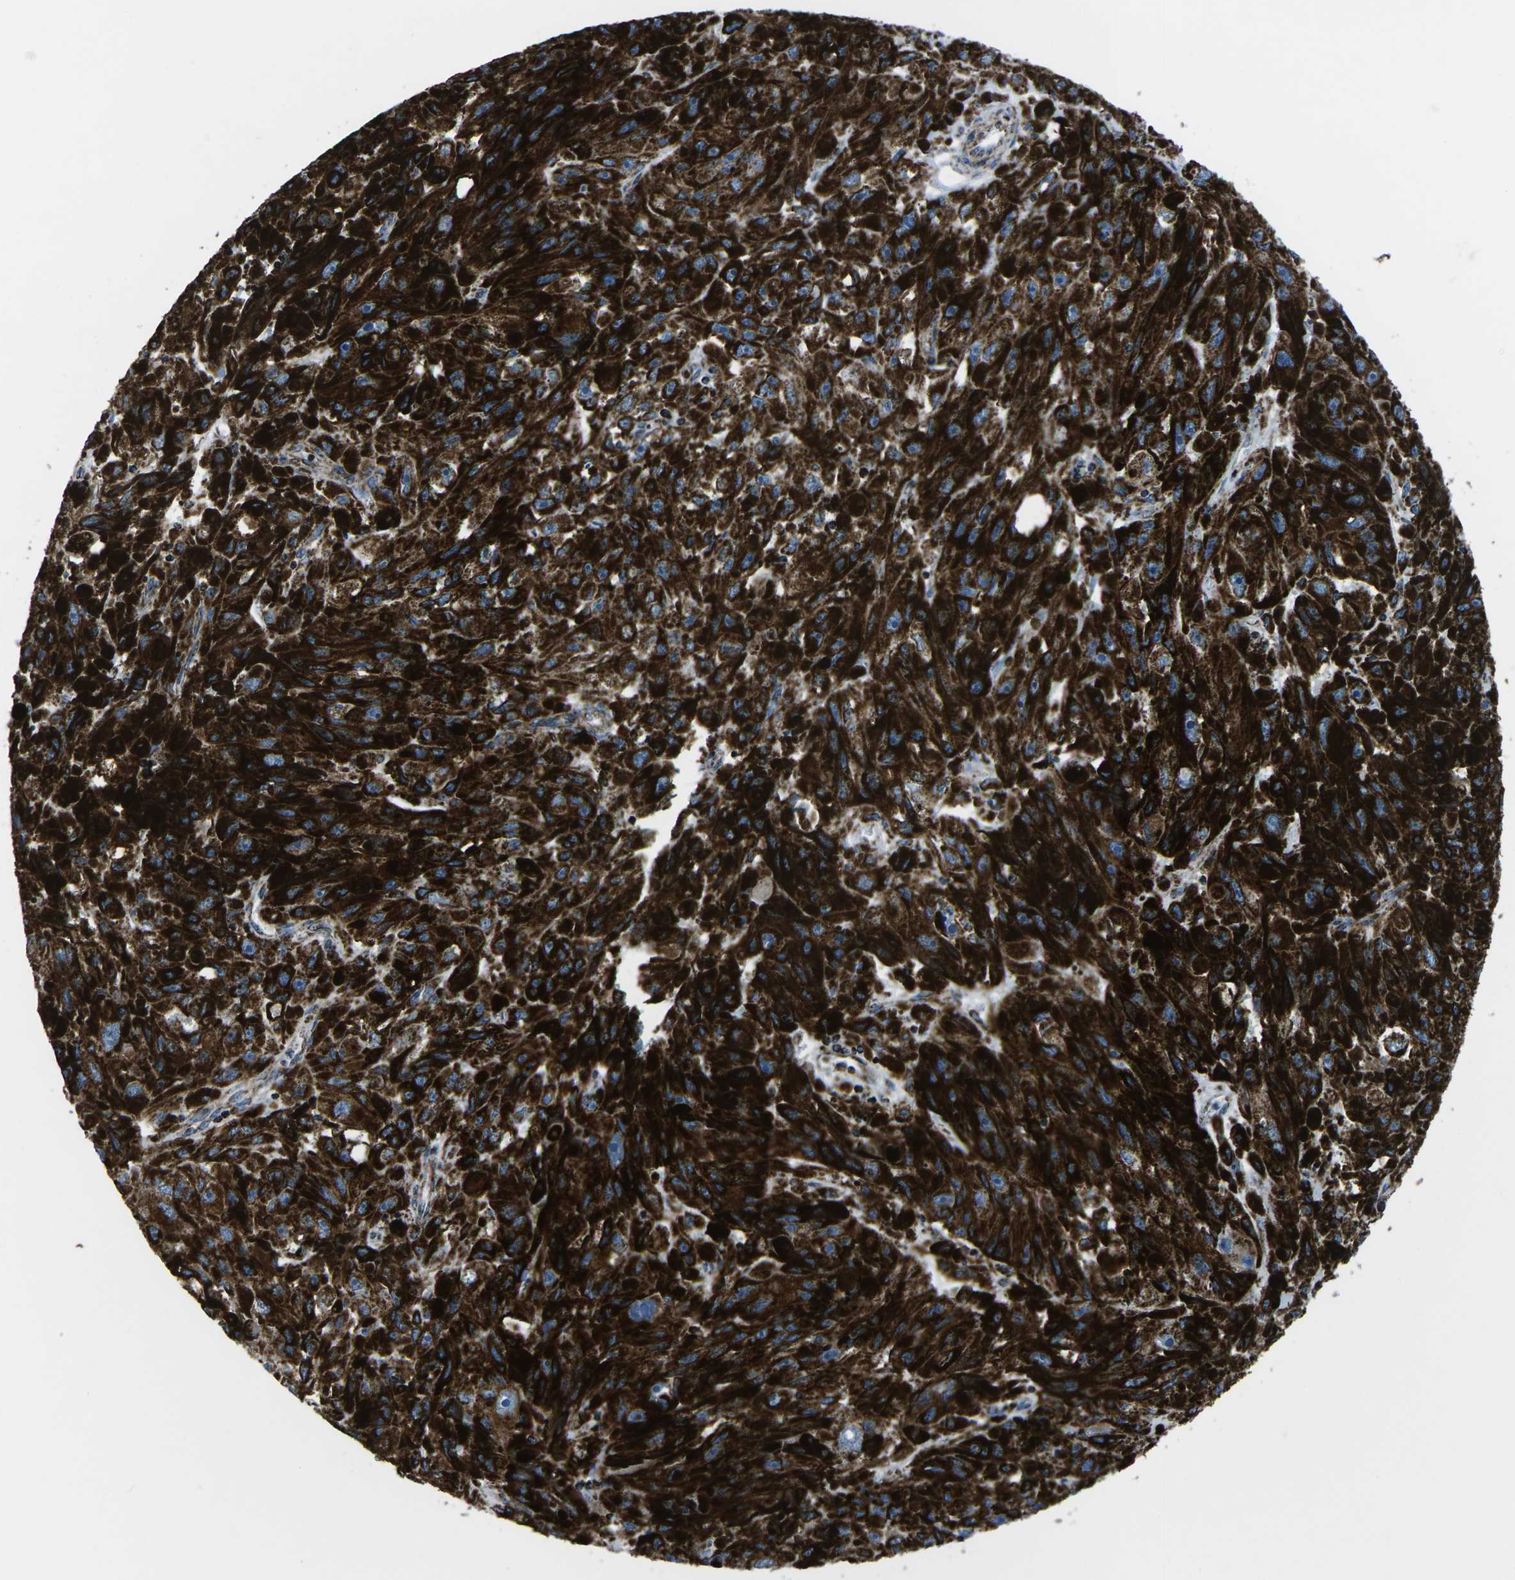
{"staining": {"intensity": "strong", "quantity": ">75%", "location": "cytoplasmic/membranous"}, "tissue": "melanoma", "cell_type": "Tumor cells", "image_type": "cancer", "snomed": [{"axis": "morphology", "description": "Malignant melanoma, NOS"}, {"axis": "topography", "description": "Skin"}], "caption": "Melanoma stained with DAB immunohistochemistry exhibits high levels of strong cytoplasmic/membranous staining in about >75% of tumor cells.", "gene": "MT-CO2", "patient": {"sex": "female", "age": 104}}